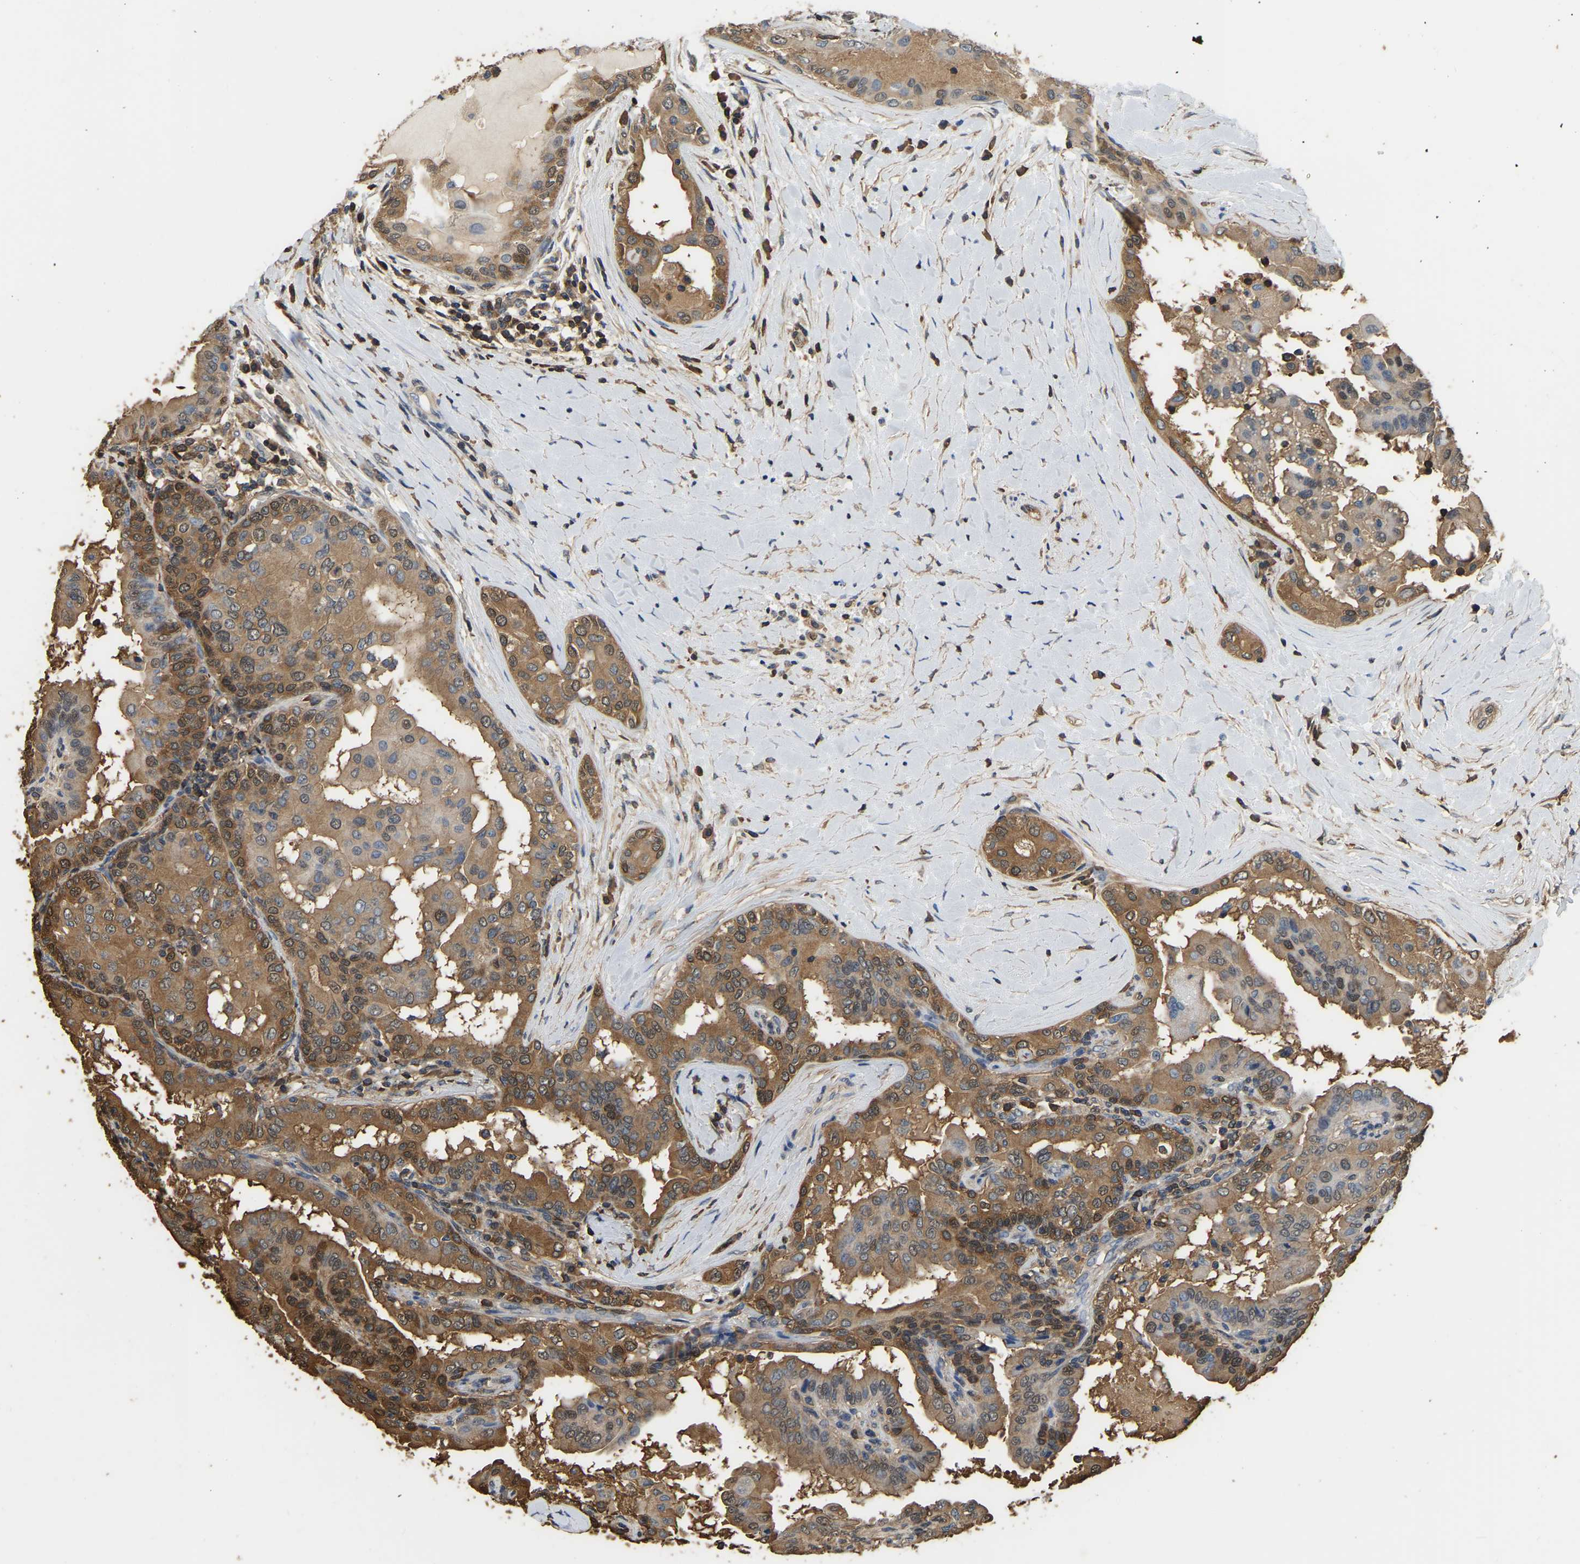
{"staining": {"intensity": "moderate", "quantity": ">75%", "location": "cytoplasmic/membranous"}, "tissue": "thyroid cancer", "cell_type": "Tumor cells", "image_type": "cancer", "snomed": [{"axis": "morphology", "description": "Papillary adenocarcinoma, NOS"}, {"axis": "topography", "description": "Thyroid gland"}], "caption": "Human thyroid cancer (papillary adenocarcinoma) stained for a protein (brown) exhibits moderate cytoplasmic/membranous positive positivity in about >75% of tumor cells.", "gene": "LDHB", "patient": {"sex": "male", "age": 33}}